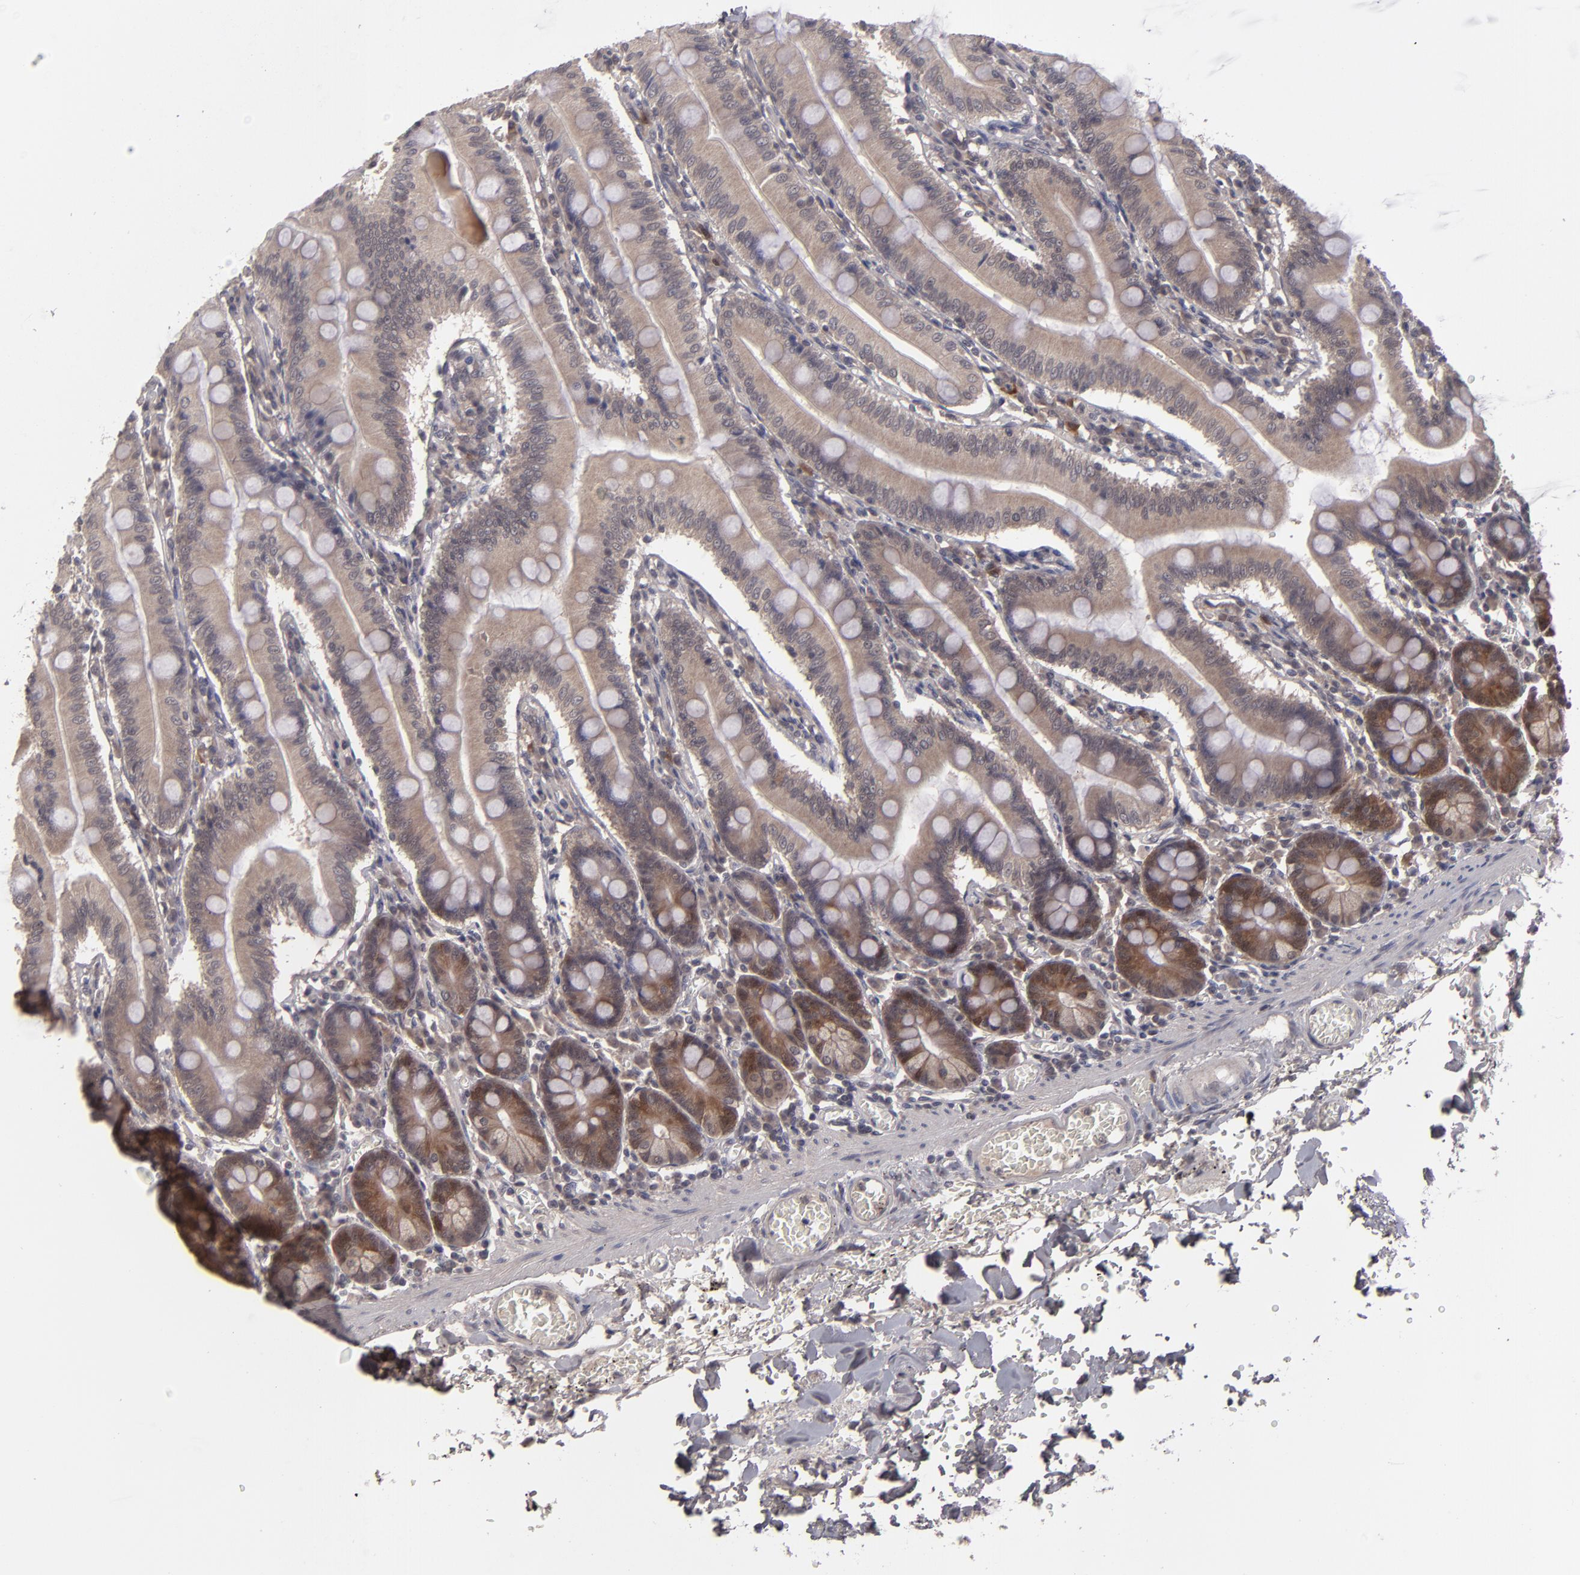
{"staining": {"intensity": "moderate", "quantity": ">75%", "location": "cytoplasmic/membranous"}, "tissue": "small intestine", "cell_type": "Glandular cells", "image_type": "normal", "snomed": [{"axis": "morphology", "description": "Normal tissue, NOS"}, {"axis": "topography", "description": "Small intestine"}], "caption": "Benign small intestine was stained to show a protein in brown. There is medium levels of moderate cytoplasmic/membranous positivity in approximately >75% of glandular cells. Immunohistochemistry (ihc) stains the protein in brown and the nuclei are stained blue.", "gene": "TYMS", "patient": {"sex": "male", "age": 71}}